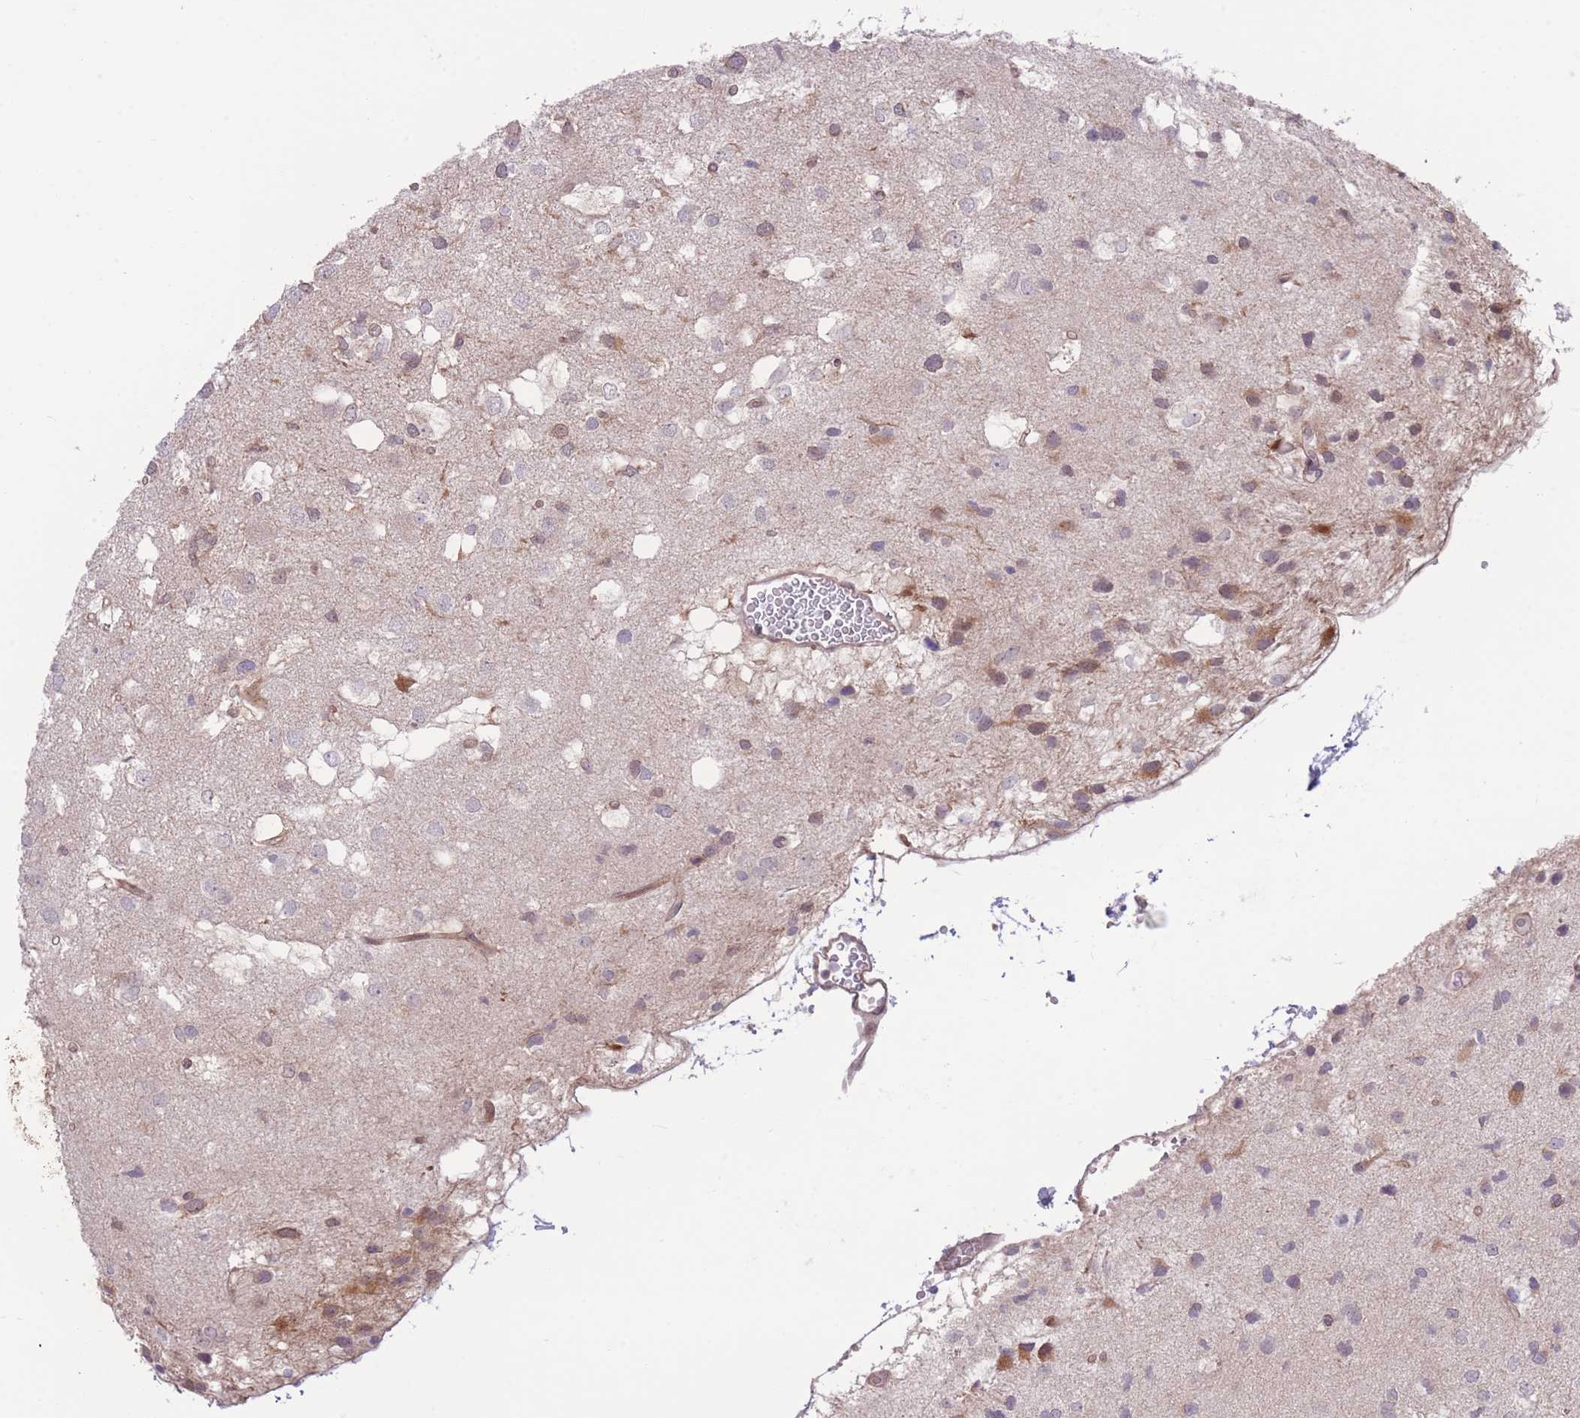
{"staining": {"intensity": "weak", "quantity": "<25%", "location": "cytoplasmic/membranous"}, "tissue": "glioma", "cell_type": "Tumor cells", "image_type": "cancer", "snomed": [{"axis": "morphology", "description": "Glioma, malignant, High grade"}, {"axis": "topography", "description": "Brain"}], "caption": "Immunohistochemistry image of human malignant glioma (high-grade) stained for a protein (brown), which demonstrates no expression in tumor cells.", "gene": "RIC8A", "patient": {"sex": "male", "age": 53}}